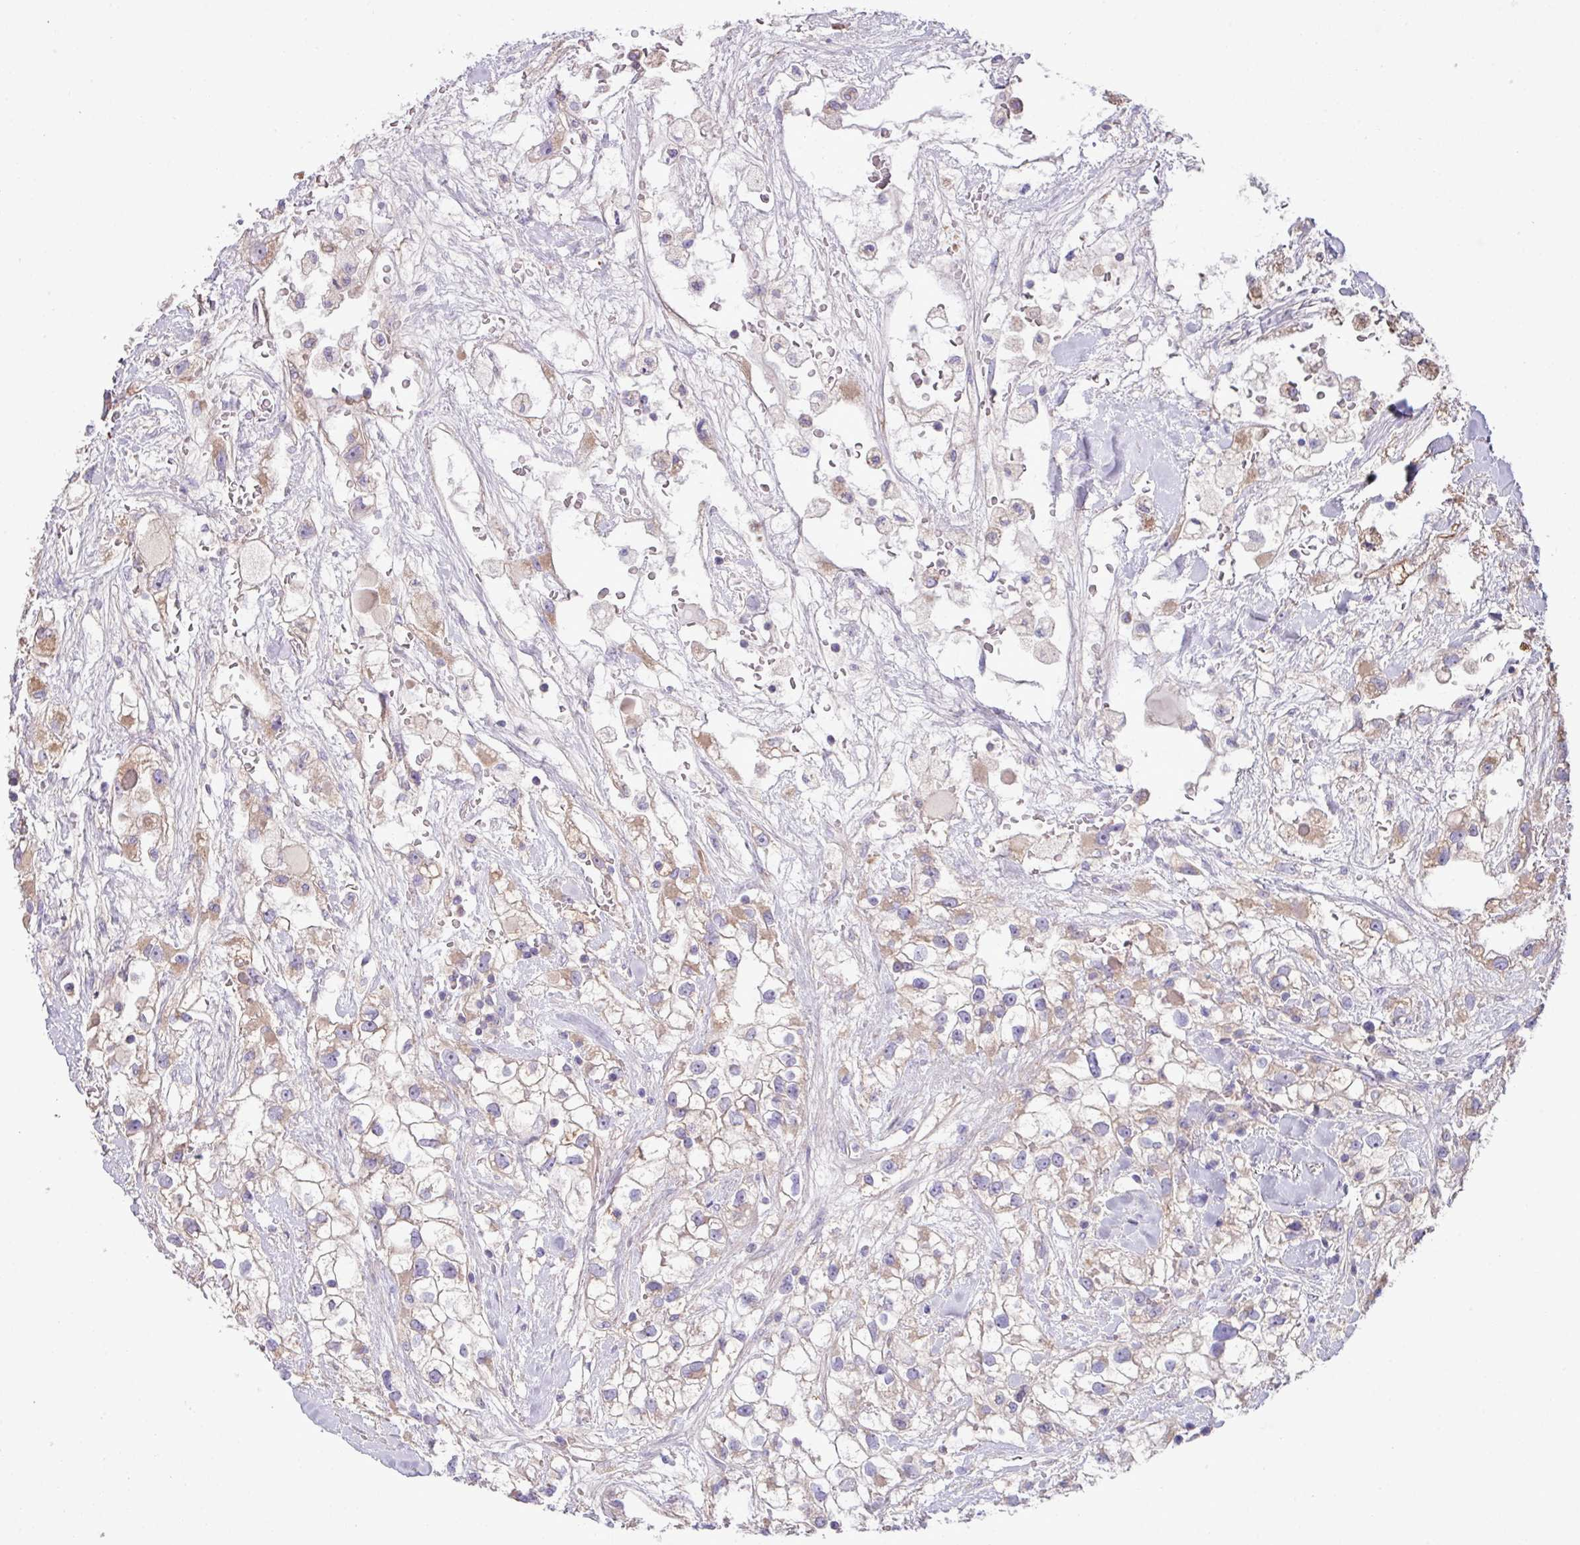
{"staining": {"intensity": "weak", "quantity": "25%-75%", "location": "cytoplasmic/membranous"}, "tissue": "renal cancer", "cell_type": "Tumor cells", "image_type": "cancer", "snomed": [{"axis": "morphology", "description": "Adenocarcinoma, NOS"}, {"axis": "topography", "description": "Kidney"}], "caption": "Approximately 25%-75% of tumor cells in human renal adenocarcinoma reveal weak cytoplasmic/membranous protein positivity as visualized by brown immunohistochemical staining.", "gene": "PPM1J", "patient": {"sex": "male", "age": 59}}